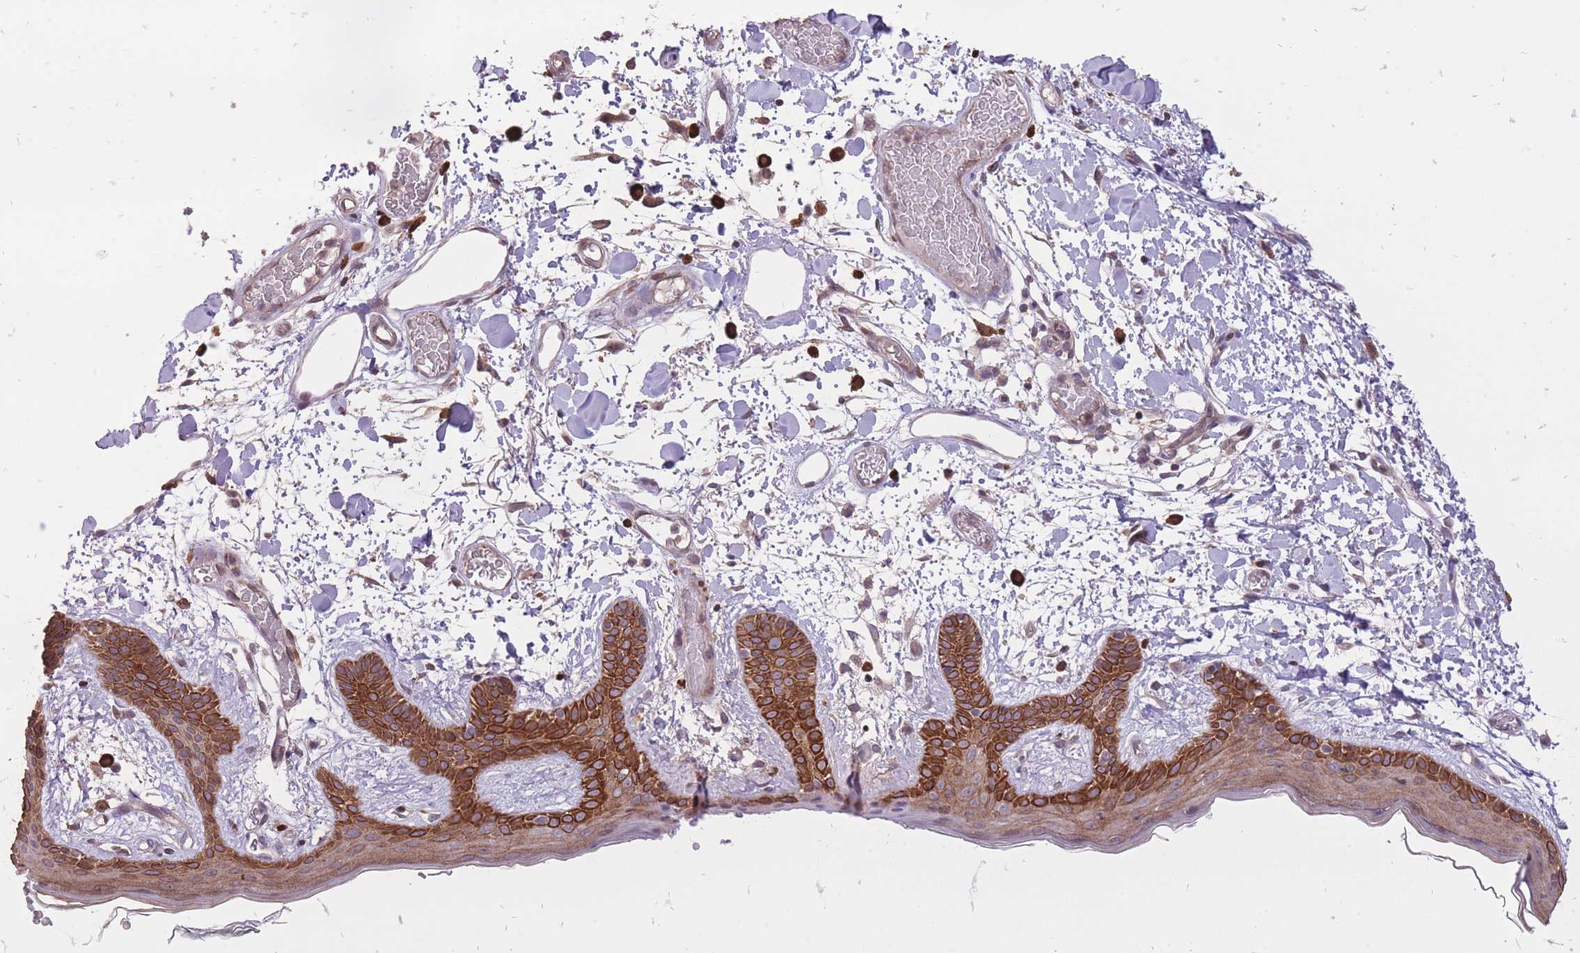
{"staining": {"intensity": "moderate", "quantity": ">75%", "location": "cytoplasmic/membranous"}, "tissue": "skin", "cell_type": "Fibroblasts", "image_type": "normal", "snomed": [{"axis": "morphology", "description": "Normal tissue, NOS"}, {"axis": "topography", "description": "Skin"}], "caption": "IHC image of benign skin: skin stained using IHC shows medium levels of moderate protein expression localized specifically in the cytoplasmic/membranous of fibroblasts, appearing as a cytoplasmic/membranous brown color.", "gene": "TET3", "patient": {"sex": "male", "age": 79}}